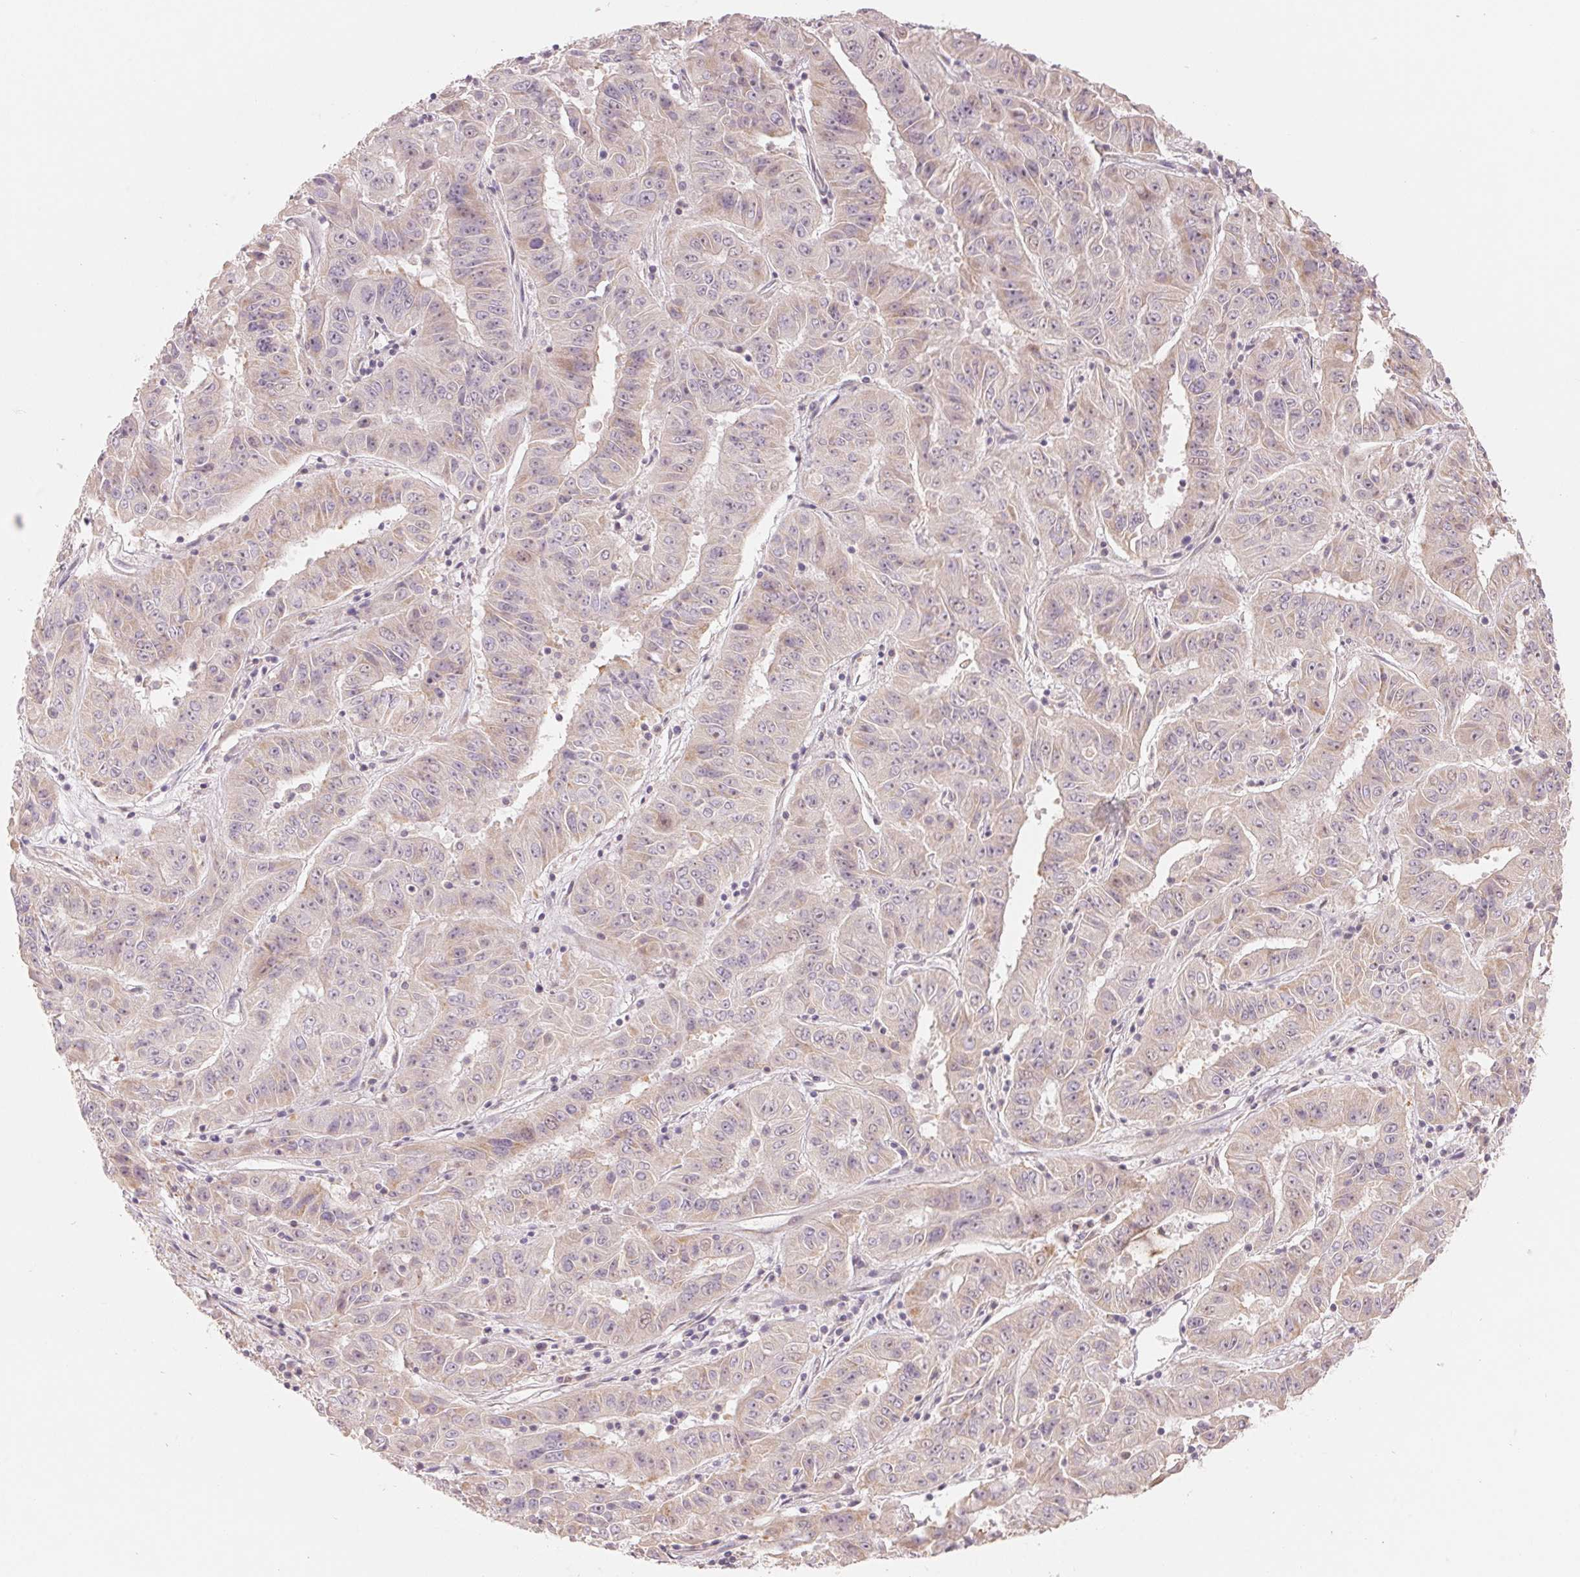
{"staining": {"intensity": "negative", "quantity": "none", "location": "none"}, "tissue": "pancreatic cancer", "cell_type": "Tumor cells", "image_type": "cancer", "snomed": [{"axis": "morphology", "description": "Adenocarcinoma, NOS"}, {"axis": "topography", "description": "Pancreas"}], "caption": "Histopathology image shows no protein expression in tumor cells of pancreatic adenocarcinoma tissue.", "gene": "DENND2C", "patient": {"sex": "male", "age": 63}}